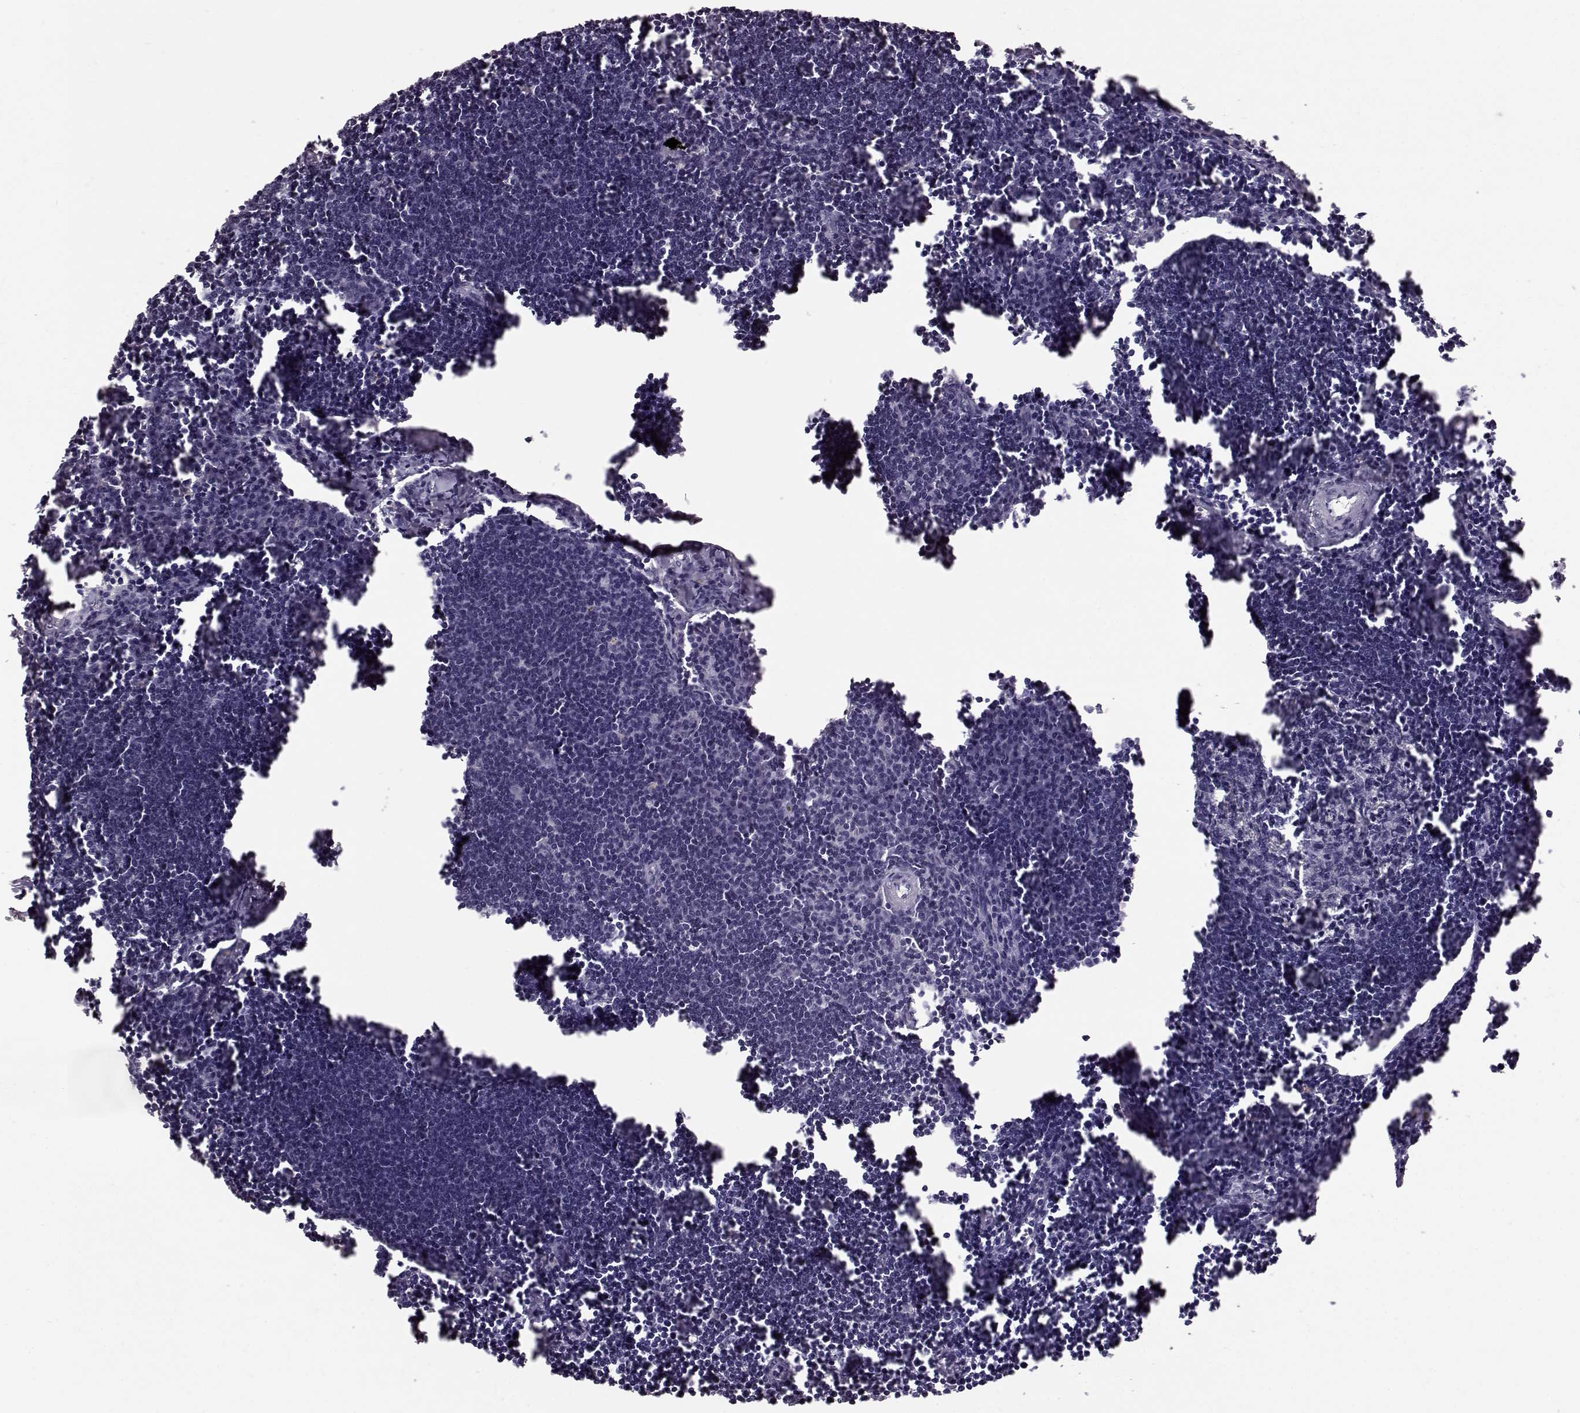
{"staining": {"intensity": "negative", "quantity": "none", "location": "none"}, "tissue": "lymph node", "cell_type": "Germinal center cells", "image_type": "normal", "snomed": [{"axis": "morphology", "description": "Normal tissue, NOS"}, {"axis": "topography", "description": "Lymph node"}], "caption": "DAB (3,3'-diaminobenzidine) immunohistochemical staining of unremarkable lymph node exhibits no significant expression in germinal center cells.", "gene": "TCHHL1", "patient": {"sex": "male", "age": 55}}